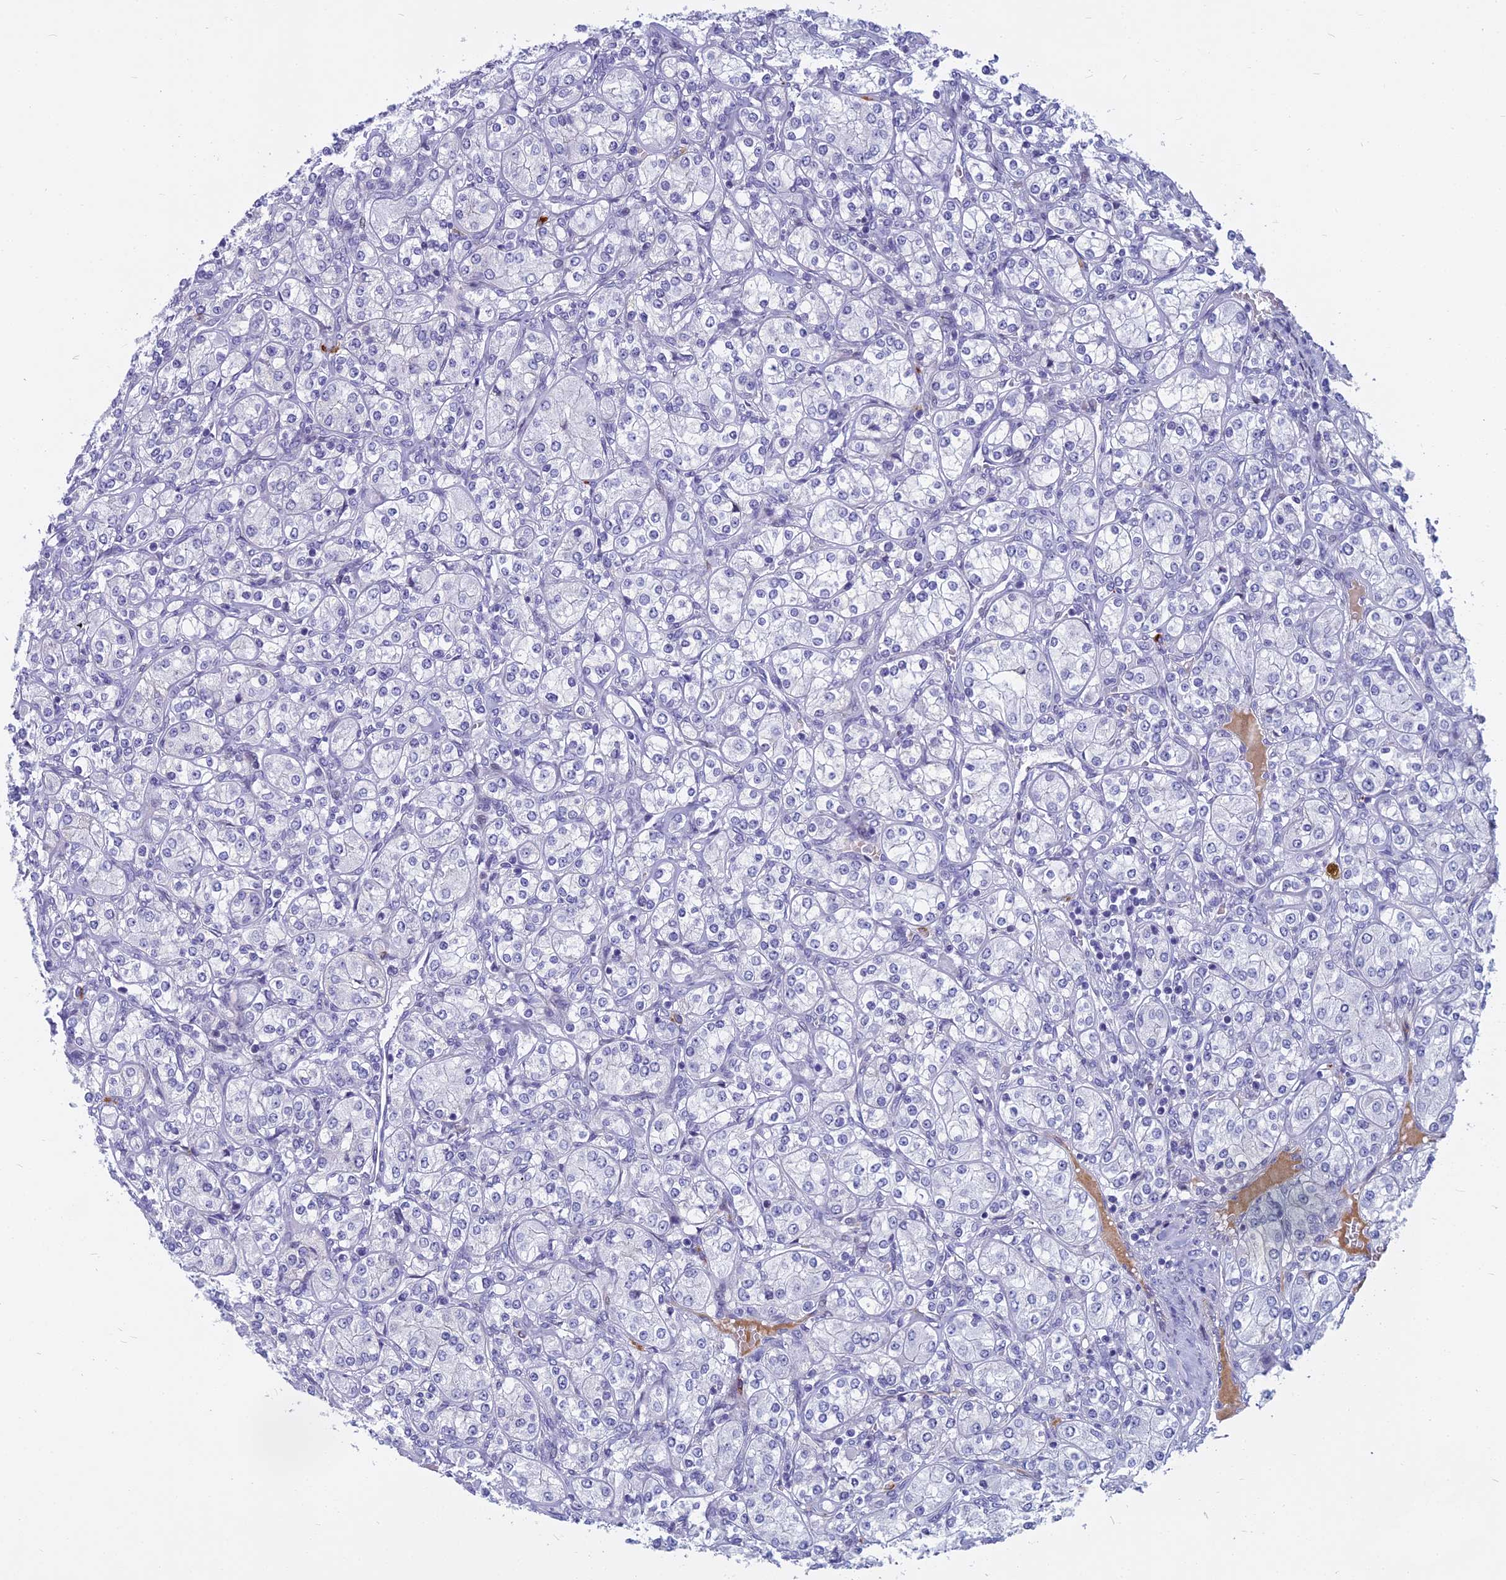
{"staining": {"intensity": "negative", "quantity": "none", "location": "none"}, "tissue": "renal cancer", "cell_type": "Tumor cells", "image_type": "cancer", "snomed": [{"axis": "morphology", "description": "Adenocarcinoma, NOS"}, {"axis": "topography", "description": "Kidney"}], "caption": "Immunohistochemistry micrograph of renal cancer (adenocarcinoma) stained for a protein (brown), which reveals no expression in tumor cells.", "gene": "MYBPC2", "patient": {"sex": "male", "age": 77}}